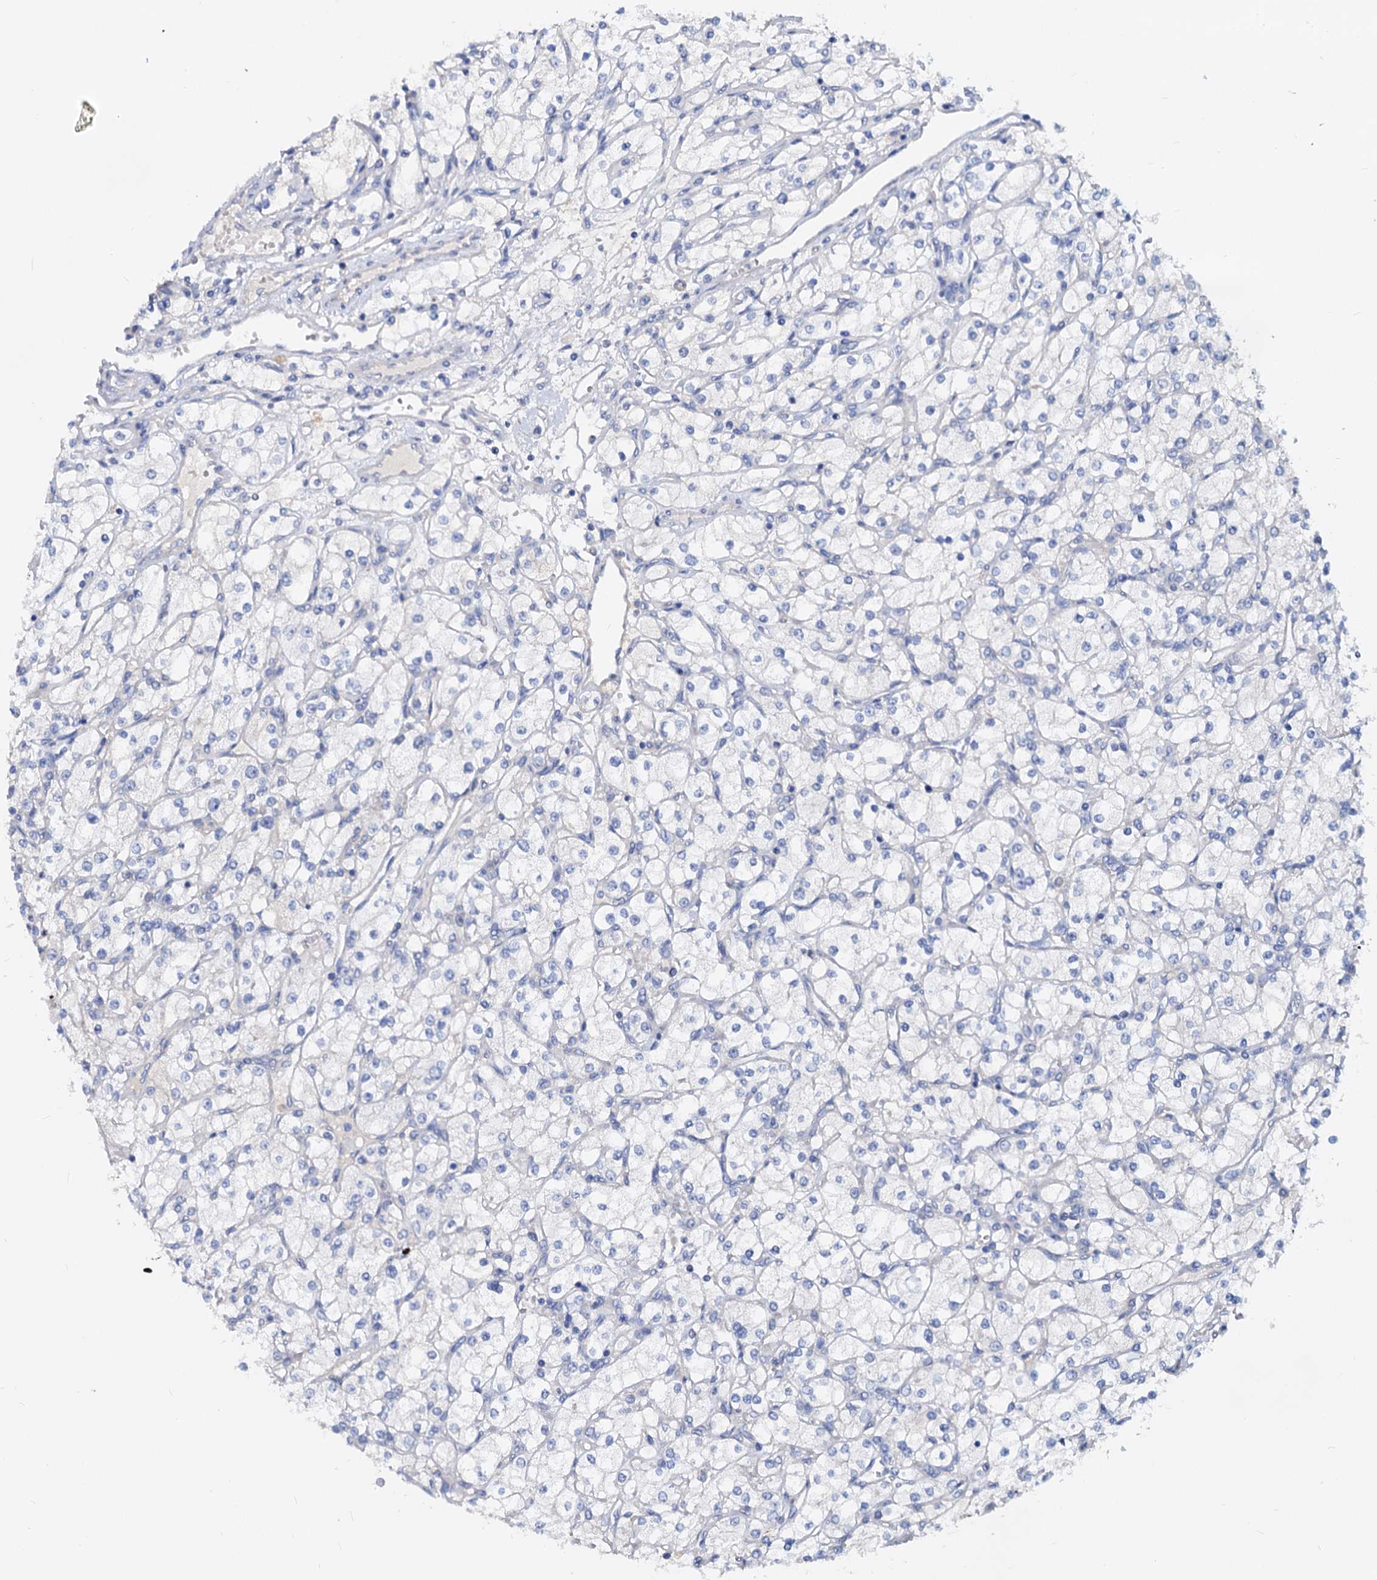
{"staining": {"intensity": "negative", "quantity": "none", "location": "none"}, "tissue": "renal cancer", "cell_type": "Tumor cells", "image_type": "cancer", "snomed": [{"axis": "morphology", "description": "Adenocarcinoma, NOS"}, {"axis": "topography", "description": "Kidney"}], "caption": "Human renal adenocarcinoma stained for a protein using immunohistochemistry (IHC) displays no positivity in tumor cells.", "gene": "DYDC2", "patient": {"sex": "male", "age": 80}}